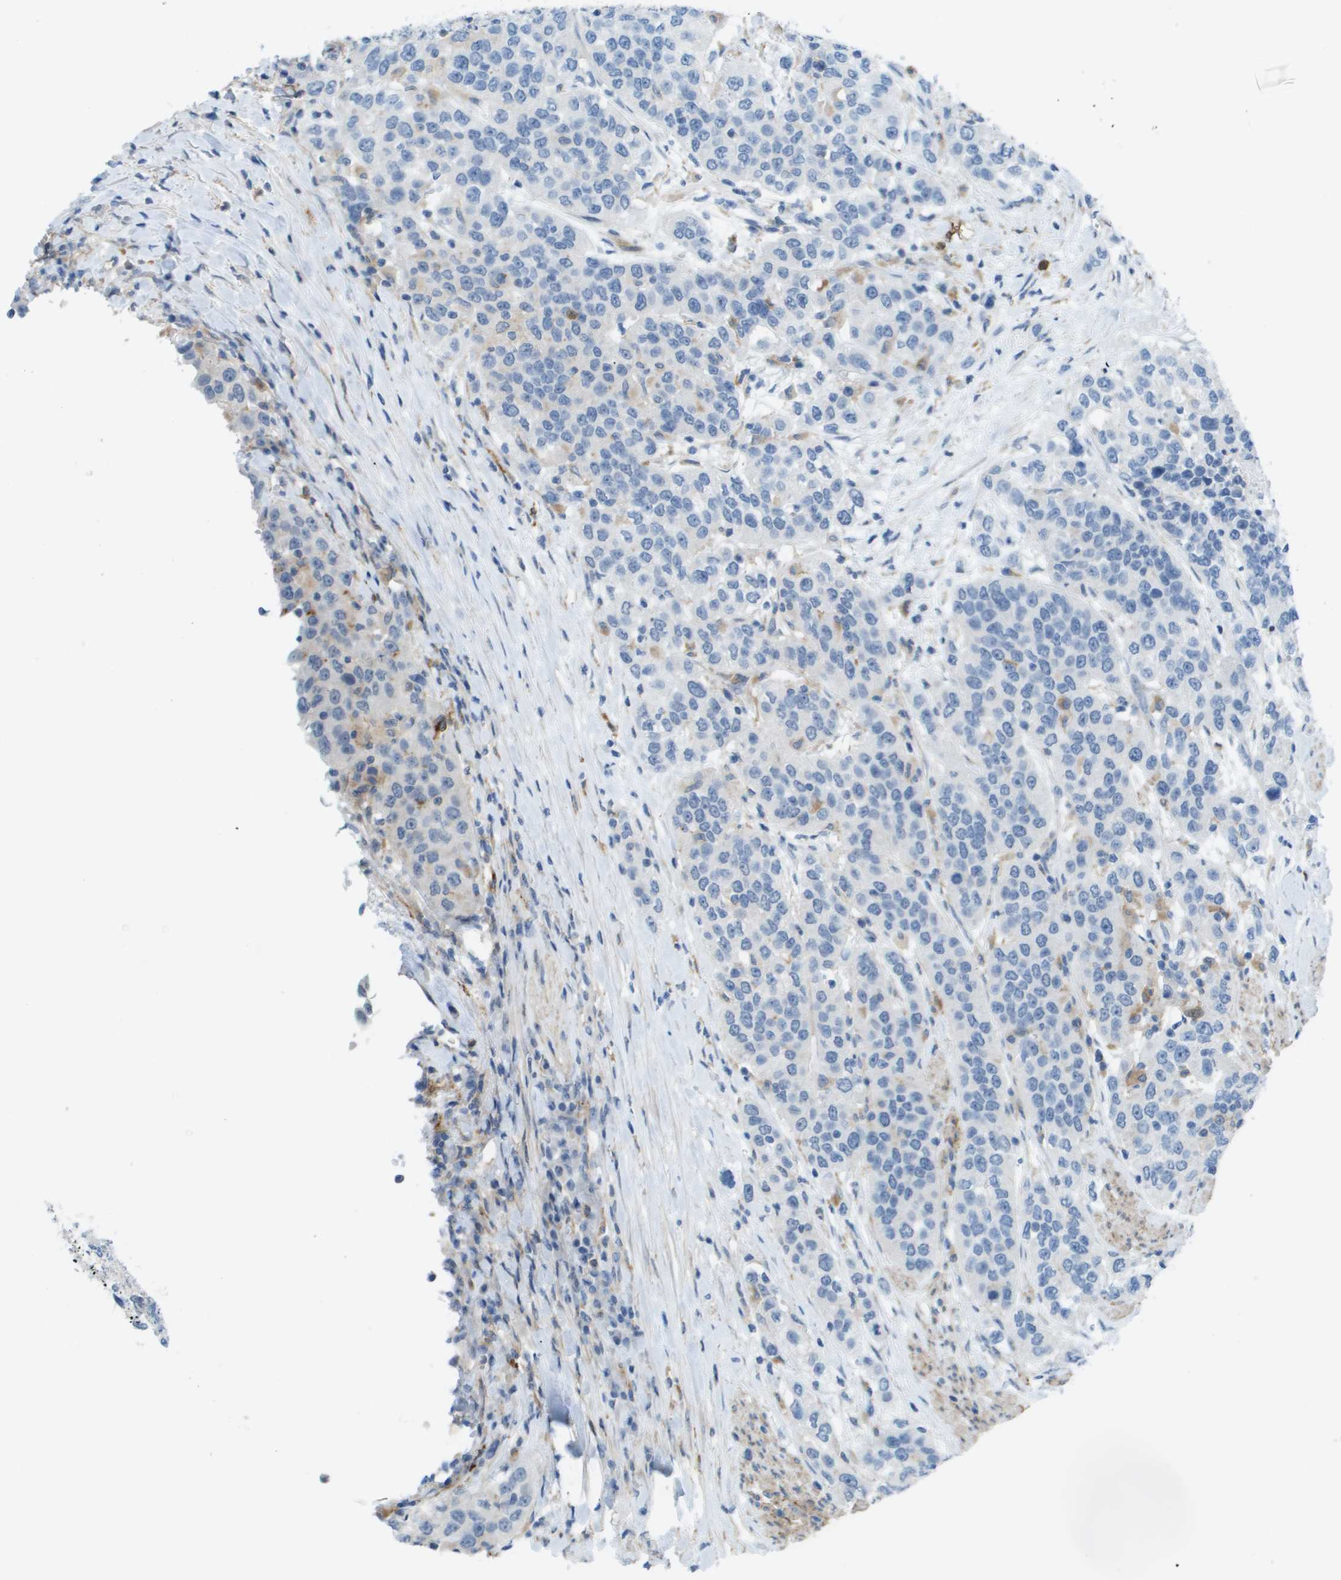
{"staining": {"intensity": "negative", "quantity": "none", "location": "none"}, "tissue": "urothelial cancer", "cell_type": "Tumor cells", "image_type": "cancer", "snomed": [{"axis": "morphology", "description": "Urothelial carcinoma, High grade"}, {"axis": "topography", "description": "Urinary bladder"}], "caption": "IHC image of human urothelial cancer stained for a protein (brown), which reveals no expression in tumor cells.", "gene": "ZBTB43", "patient": {"sex": "female", "age": 80}}